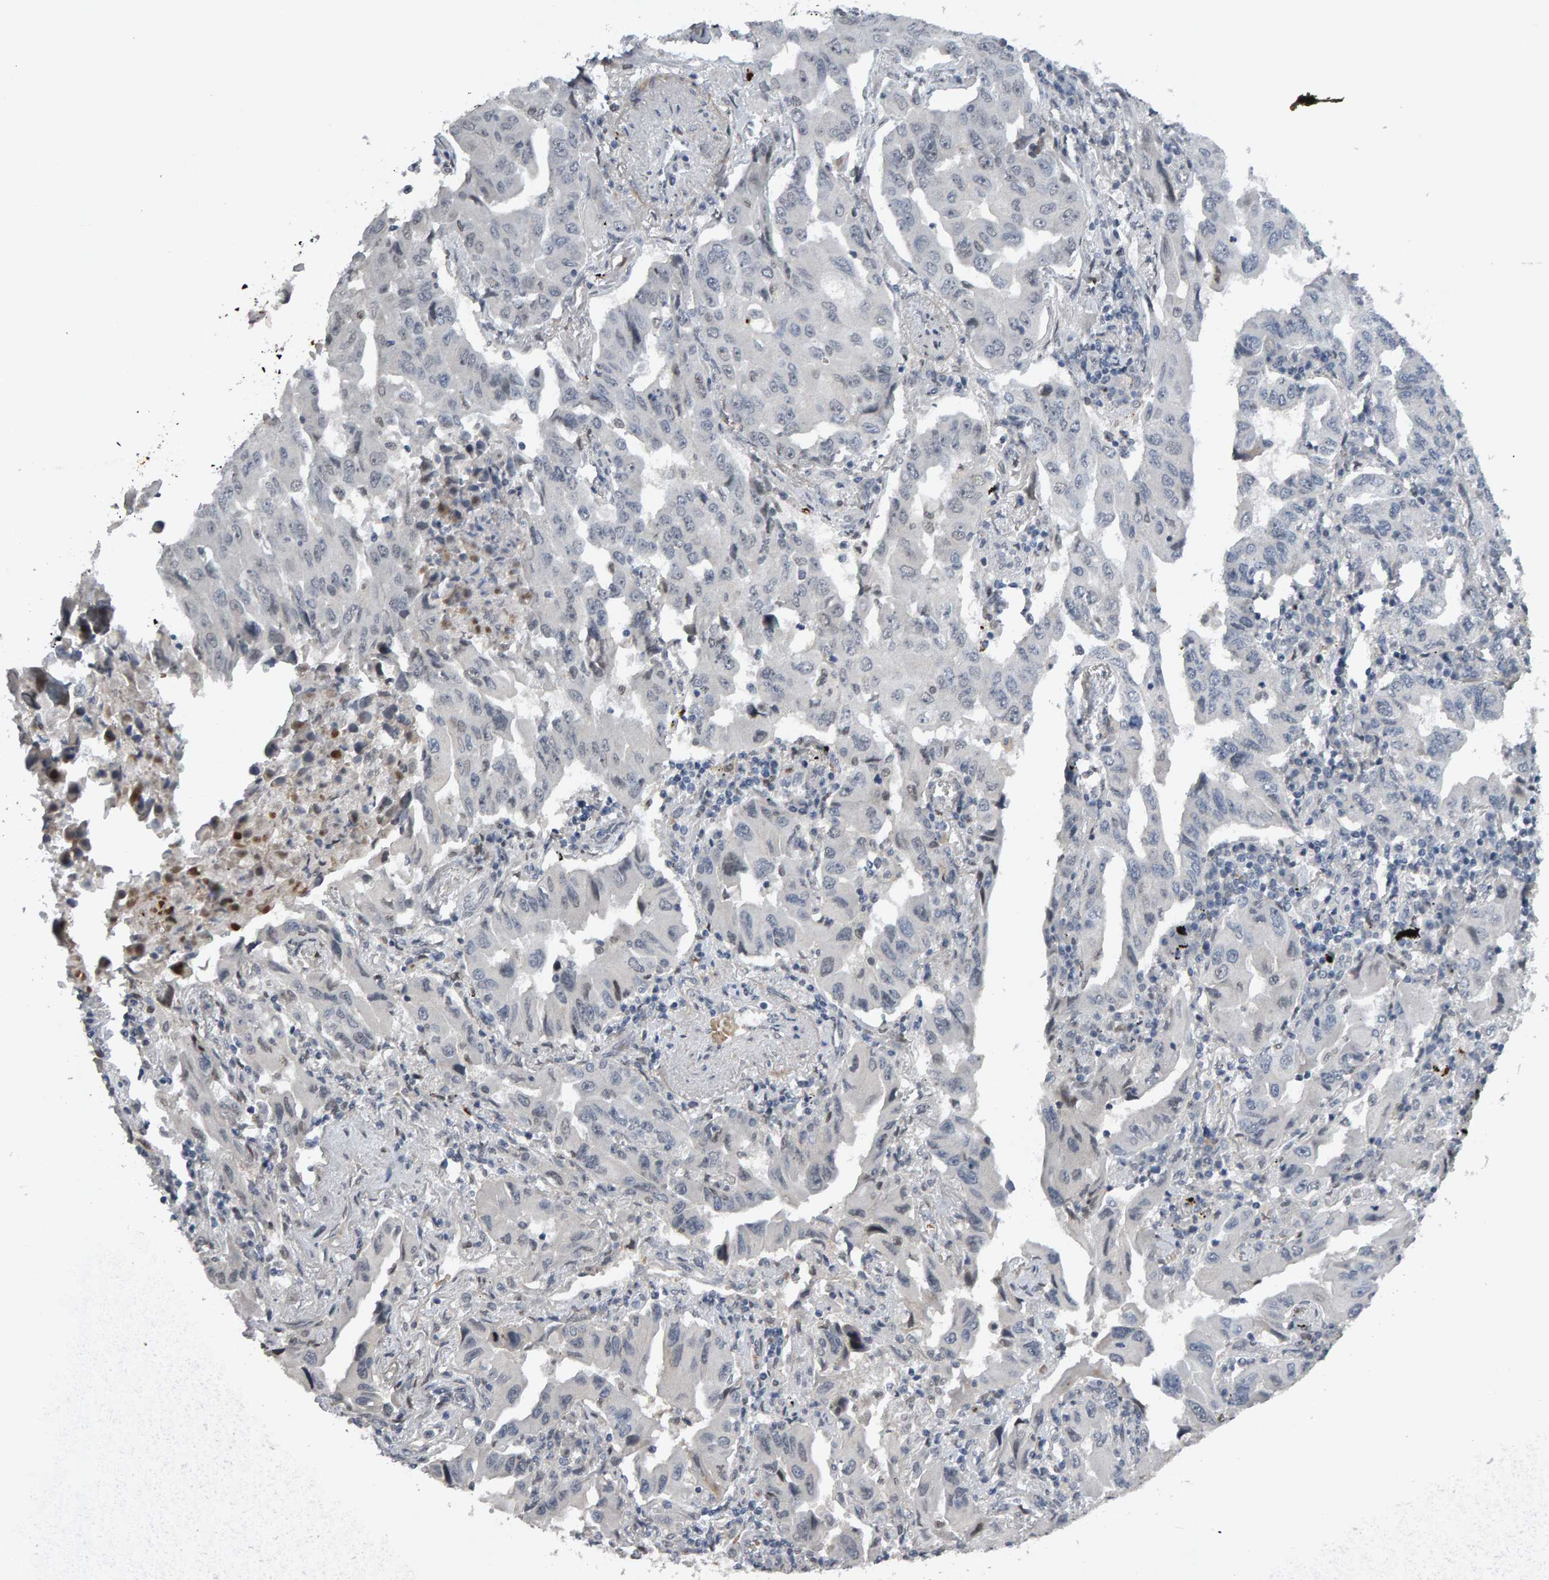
{"staining": {"intensity": "negative", "quantity": "none", "location": "none"}, "tissue": "lung cancer", "cell_type": "Tumor cells", "image_type": "cancer", "snomed": [{"axis": "morphology", "description": "Adenocarcinoma, NOS"}, {"axis": "topography", "description": "Lung"}], "caption": "Immunohistochemistry micrograph of neoplastic tissue: human lung cancer stained with DAB displays no significant protein staining in tumor cells.", "gene": "IPO8", "patient": {"sex": "female", "age": 65}}